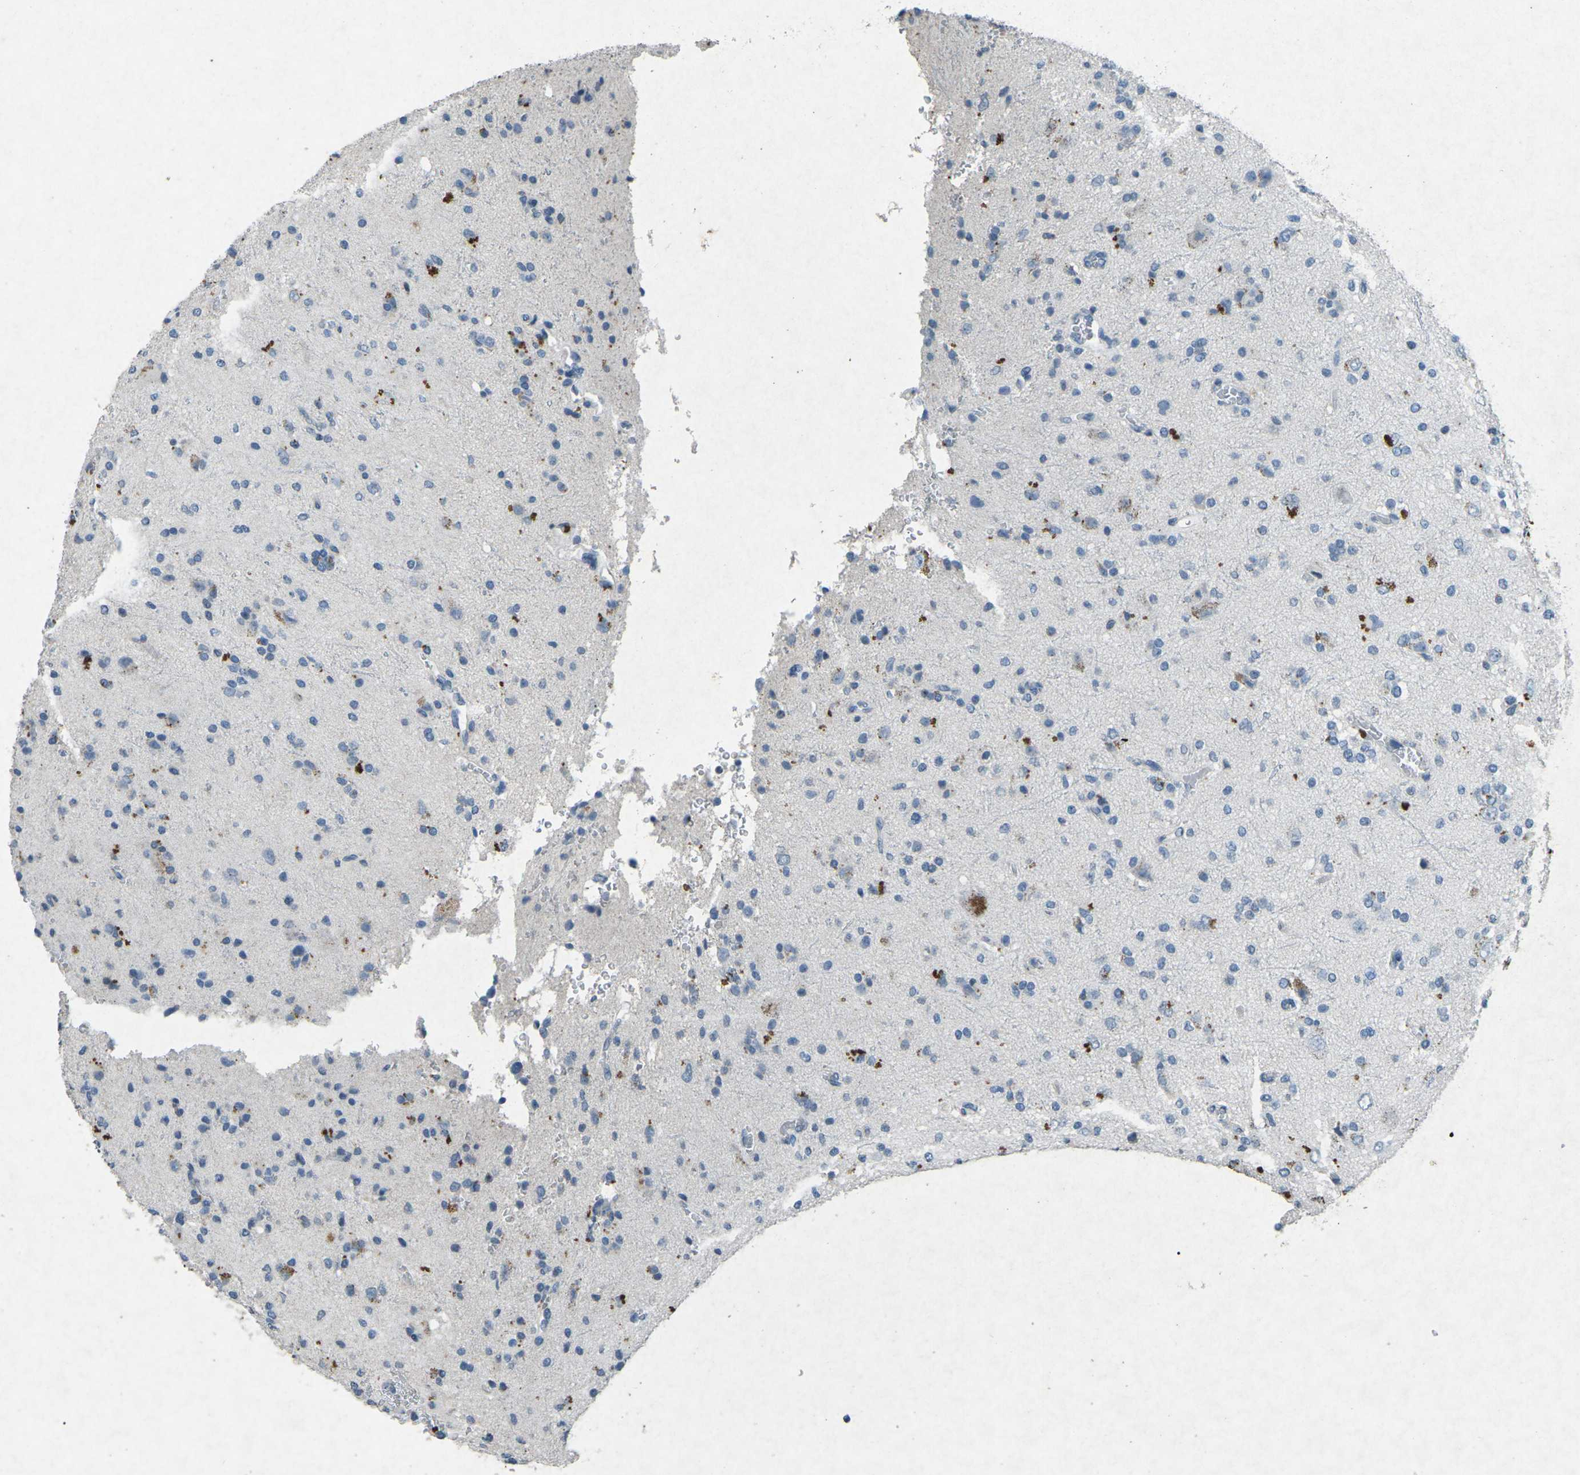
{"staining": {"intensity": "negative", "quantity": "none", "location": "none"}, "tissue": "glioma", "cell_type": "Tumor cells", "image_type": "cancer", "snomed": [{"axis": "morphology", "description": "Glioma, malignant, High grade"}, {"axis": "topography", "description": "Brain"}], "caption": "Tumor cells are negative for protein expression in human malignant glioma (high-grade).", "gene": "A1BG", "patient": {"sex": "male", "age": 47}}